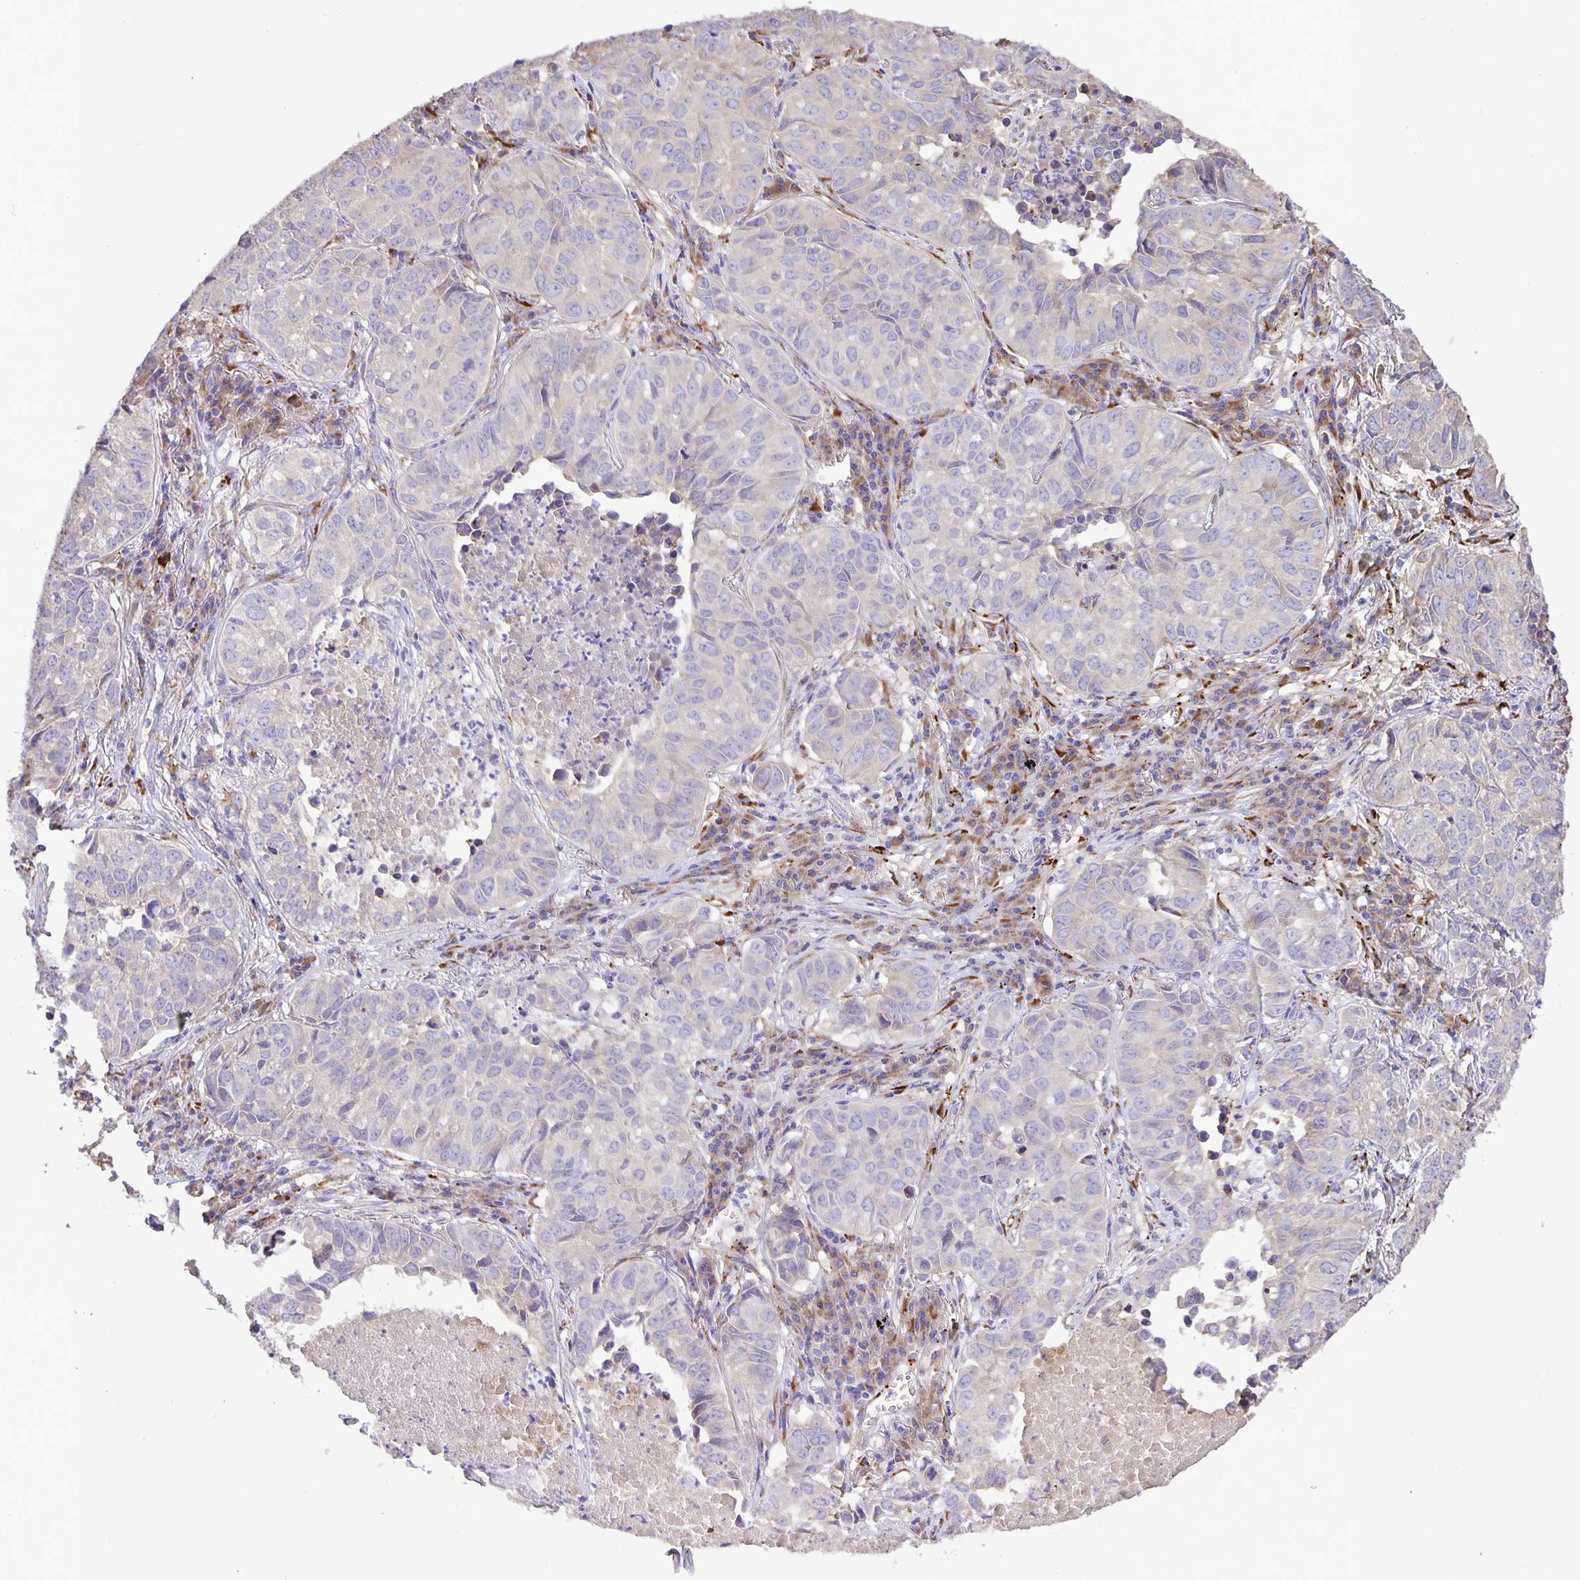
{"staining": {"intensity": "negative", "quantity": "none", "location": "none"}, "tissue": "lung cancer", "cell_type": "Tumor cells", "image_type": "cancer", "snomed": [{"axis": "morphology", "description": "Adenocarcinoma, NOS"}, {"axis": "topography", "description": "Lung"}], "caption": "Adenocarcinoma (lung) was stained to show a protein in brown. There is no significant positivity in tumor cells.", "gene": "EML6", "patient": {"sex": "female", "age": 50}}